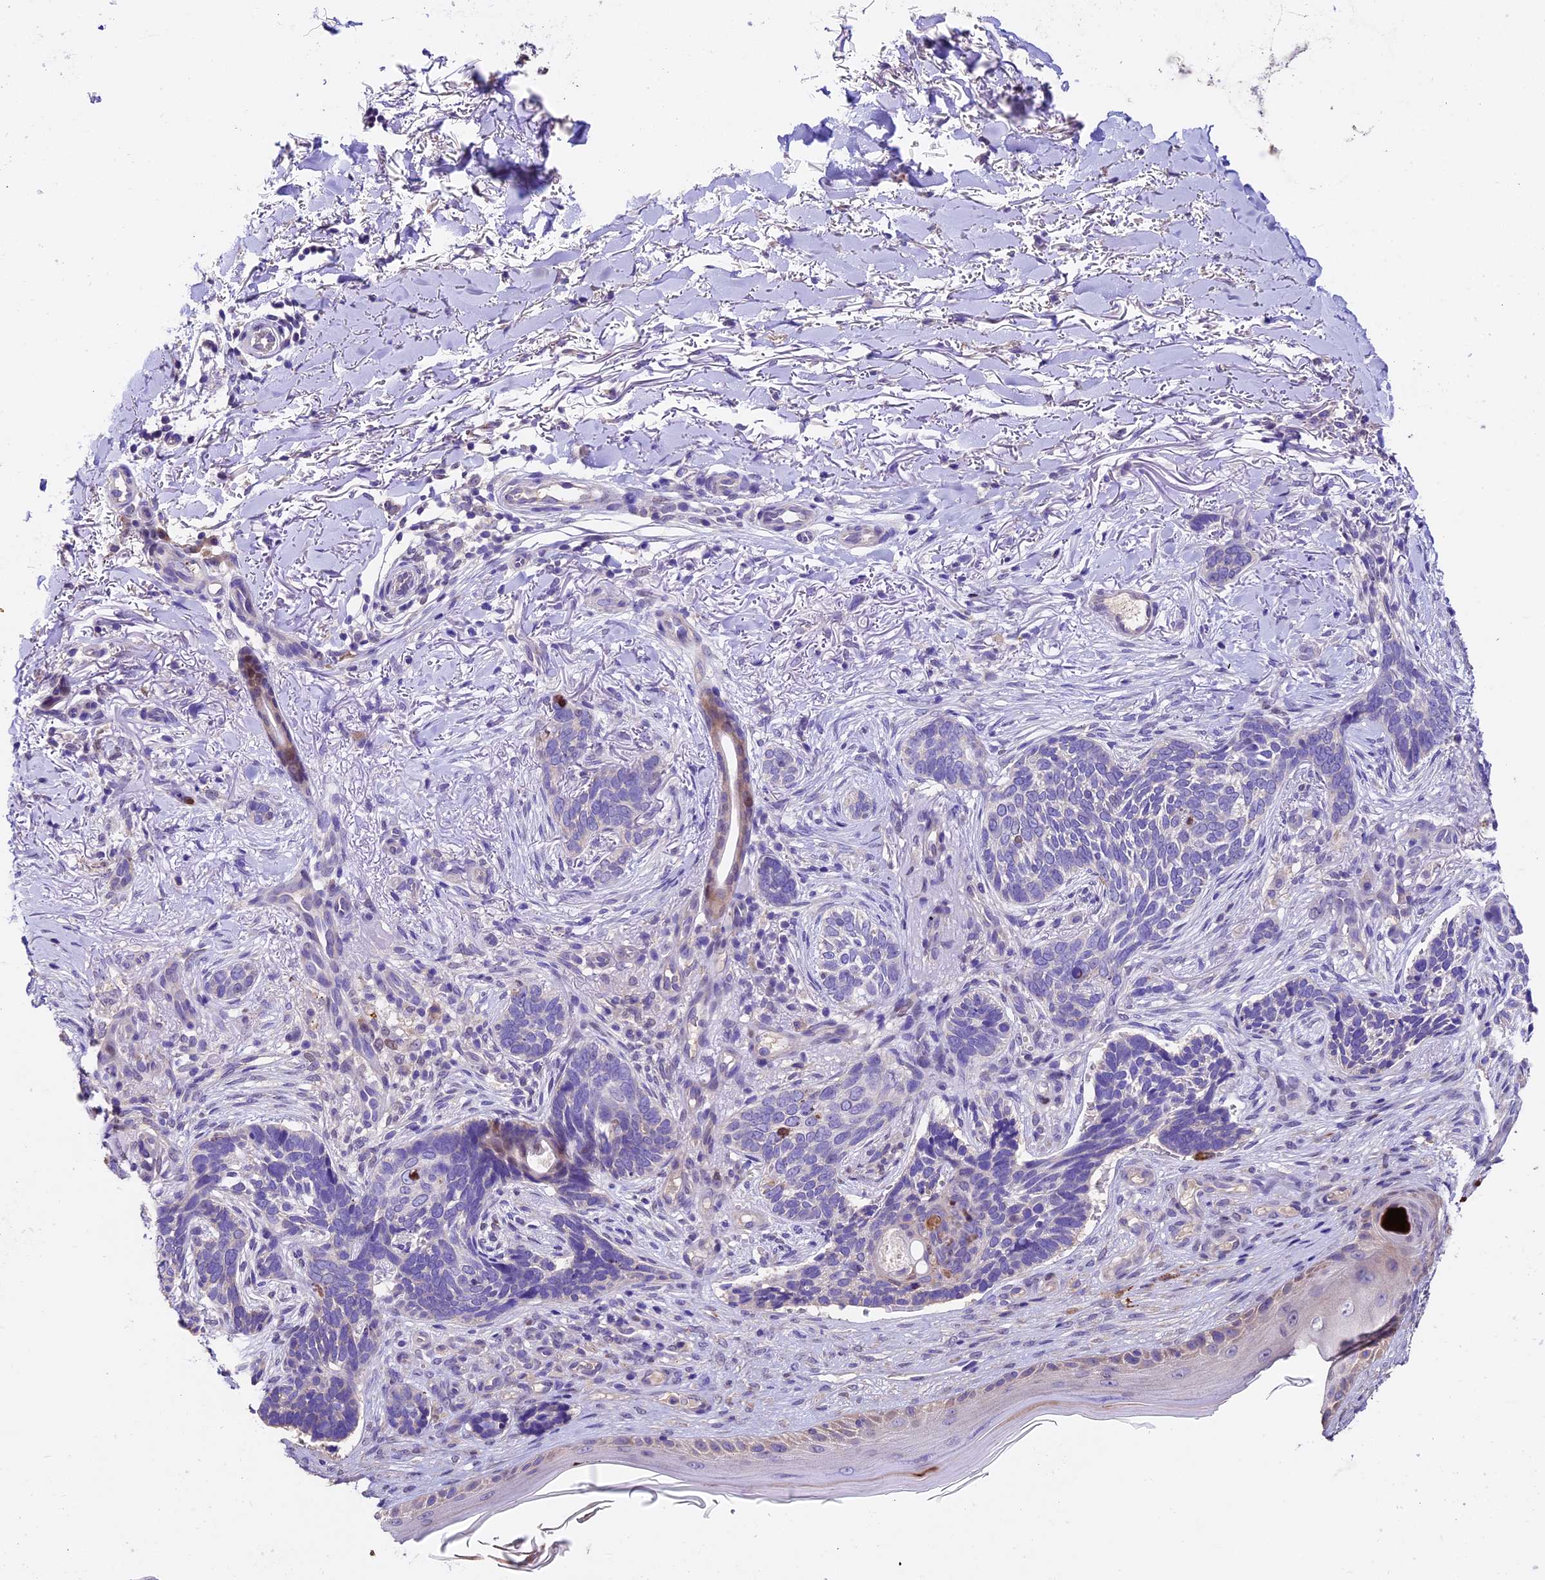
{"staining": {"intensity": "negative", "quantity": "none", "location": "none"}, "tissue": "skin cancer", "cell_type": "Tumor cells", "image_type": "cancer", "snomed": [{"axis": "morphology", "description": "Normal tissue, NOS"}, {"axis": "morphology", "description": "Basal cell carcinoma"}, {"axis": "topography", "description": "Skin"}], "caption": "Tumor cells are negative for protein expression in human skin cancer (basal cell carcinoma).", "gene": "SBNO2", "patient": {"sex": "female", "age": 67}}